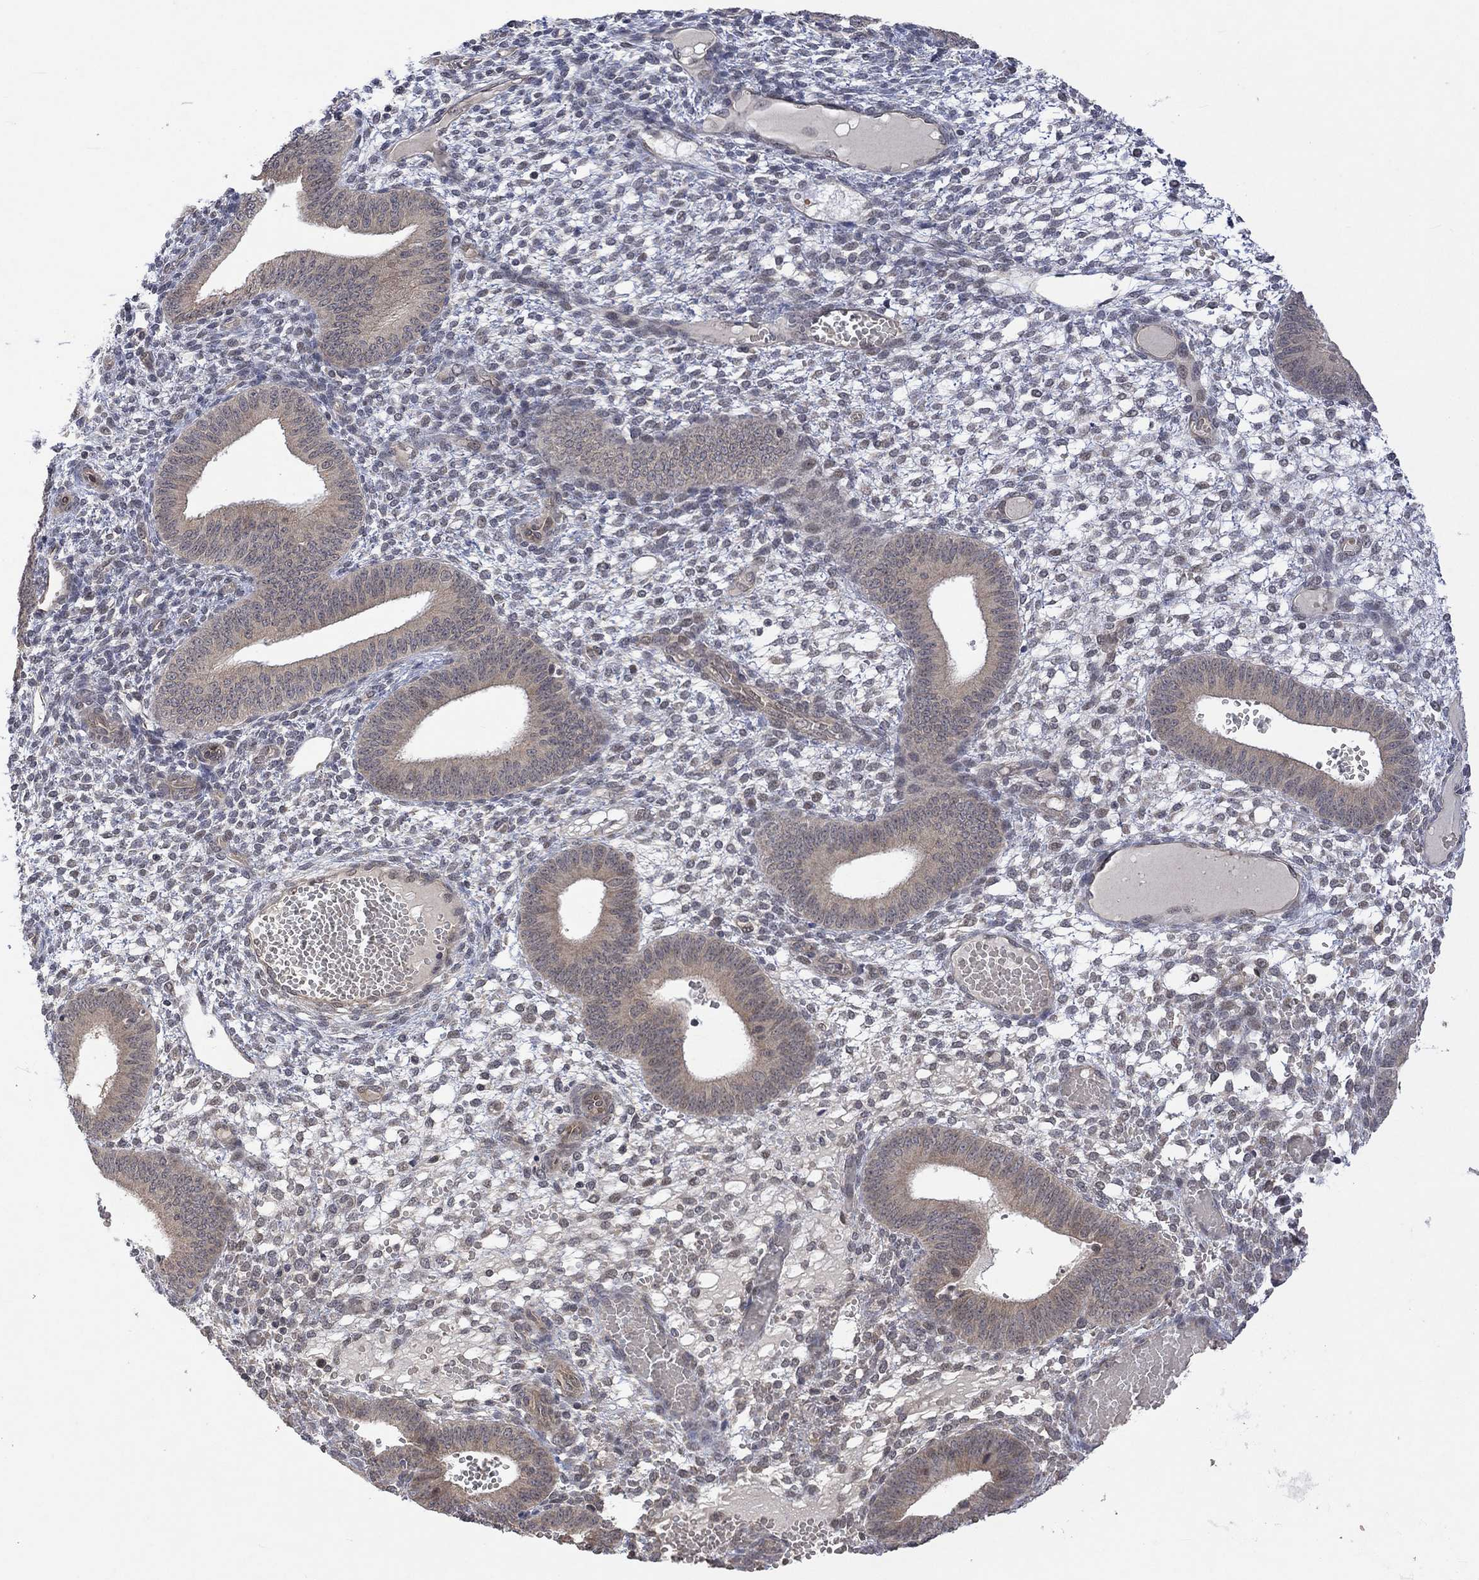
{"staining": {"intensity": "negative", "quantity": "none", "location": "none"}, "tissue": "endometrium", "cell_type": "Cells in endometrial stroma", "image_type": "normal", "snomed": [{"axis": "morphology", "description": "Normal tissue, NOS"}, {"axis": "topography", "description": "Endometrium"}], "caption": "This is an IHC micrograph of normal human endometrium. There is no positivity in cells in endometrial stroma.", "gene": "GRIN2D", "patient": {"sex": "female", "age": 42}}